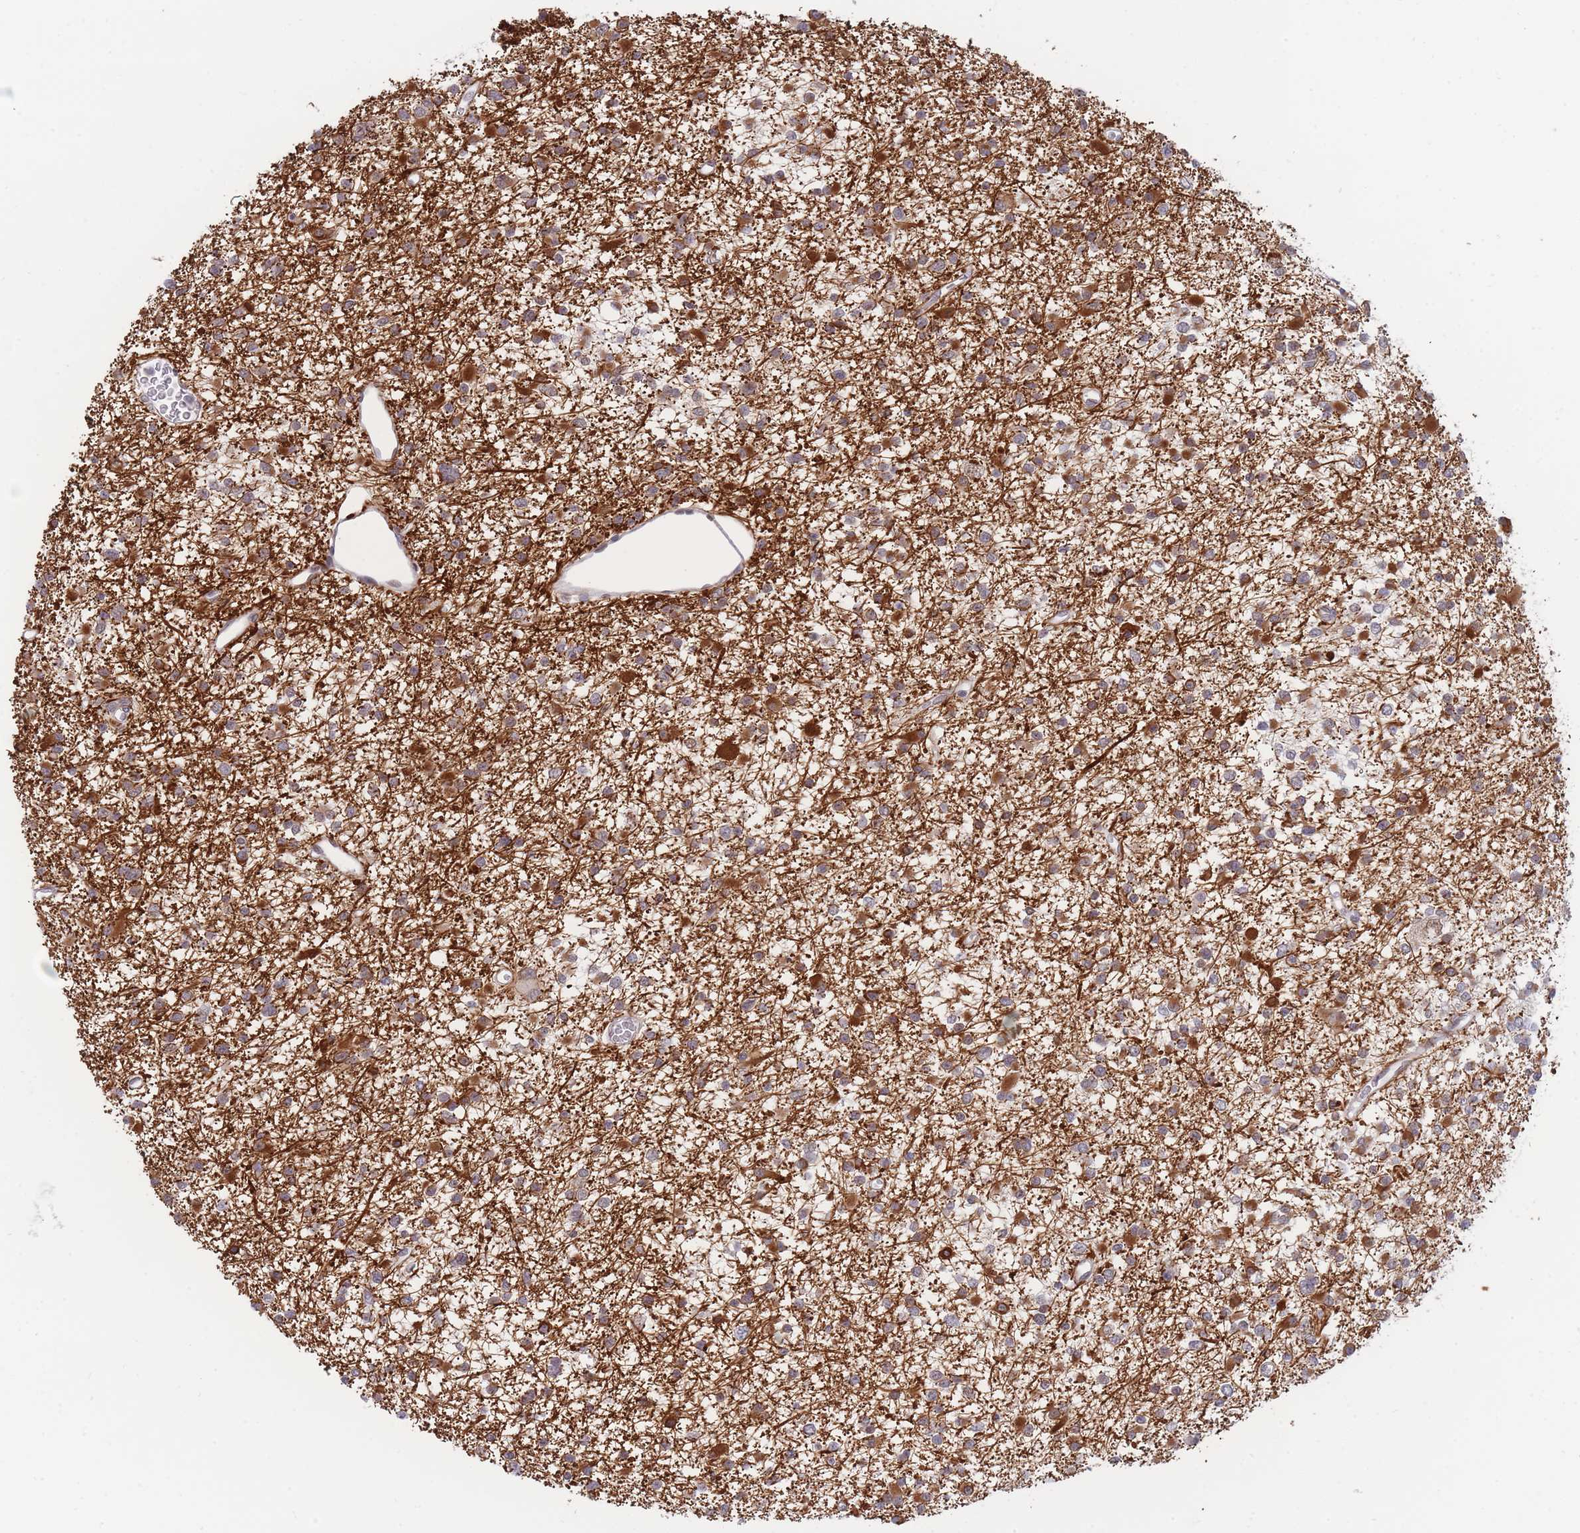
{"staining": {"intensity": "strong", "quantity": "25%-75%", "location": "cytoplasmic/membranous"}, "tissue": "glioma", "cell_type": "Tumor cells", "image_type": "cancer", "snomed": [{"axis": "morphology", "description": "Glioma, malignant, Low grade"}, {"axis": "topography", "description": "Brain"}], "caption": "Strong cytoplasmic/membranous positivity for a protein is seen in about 25%-75% of tumor cells of low-grade glioma (malignant) using IHC.", "gene": "BOD1L1", "patient": {"sex": "female", "age": 22}}